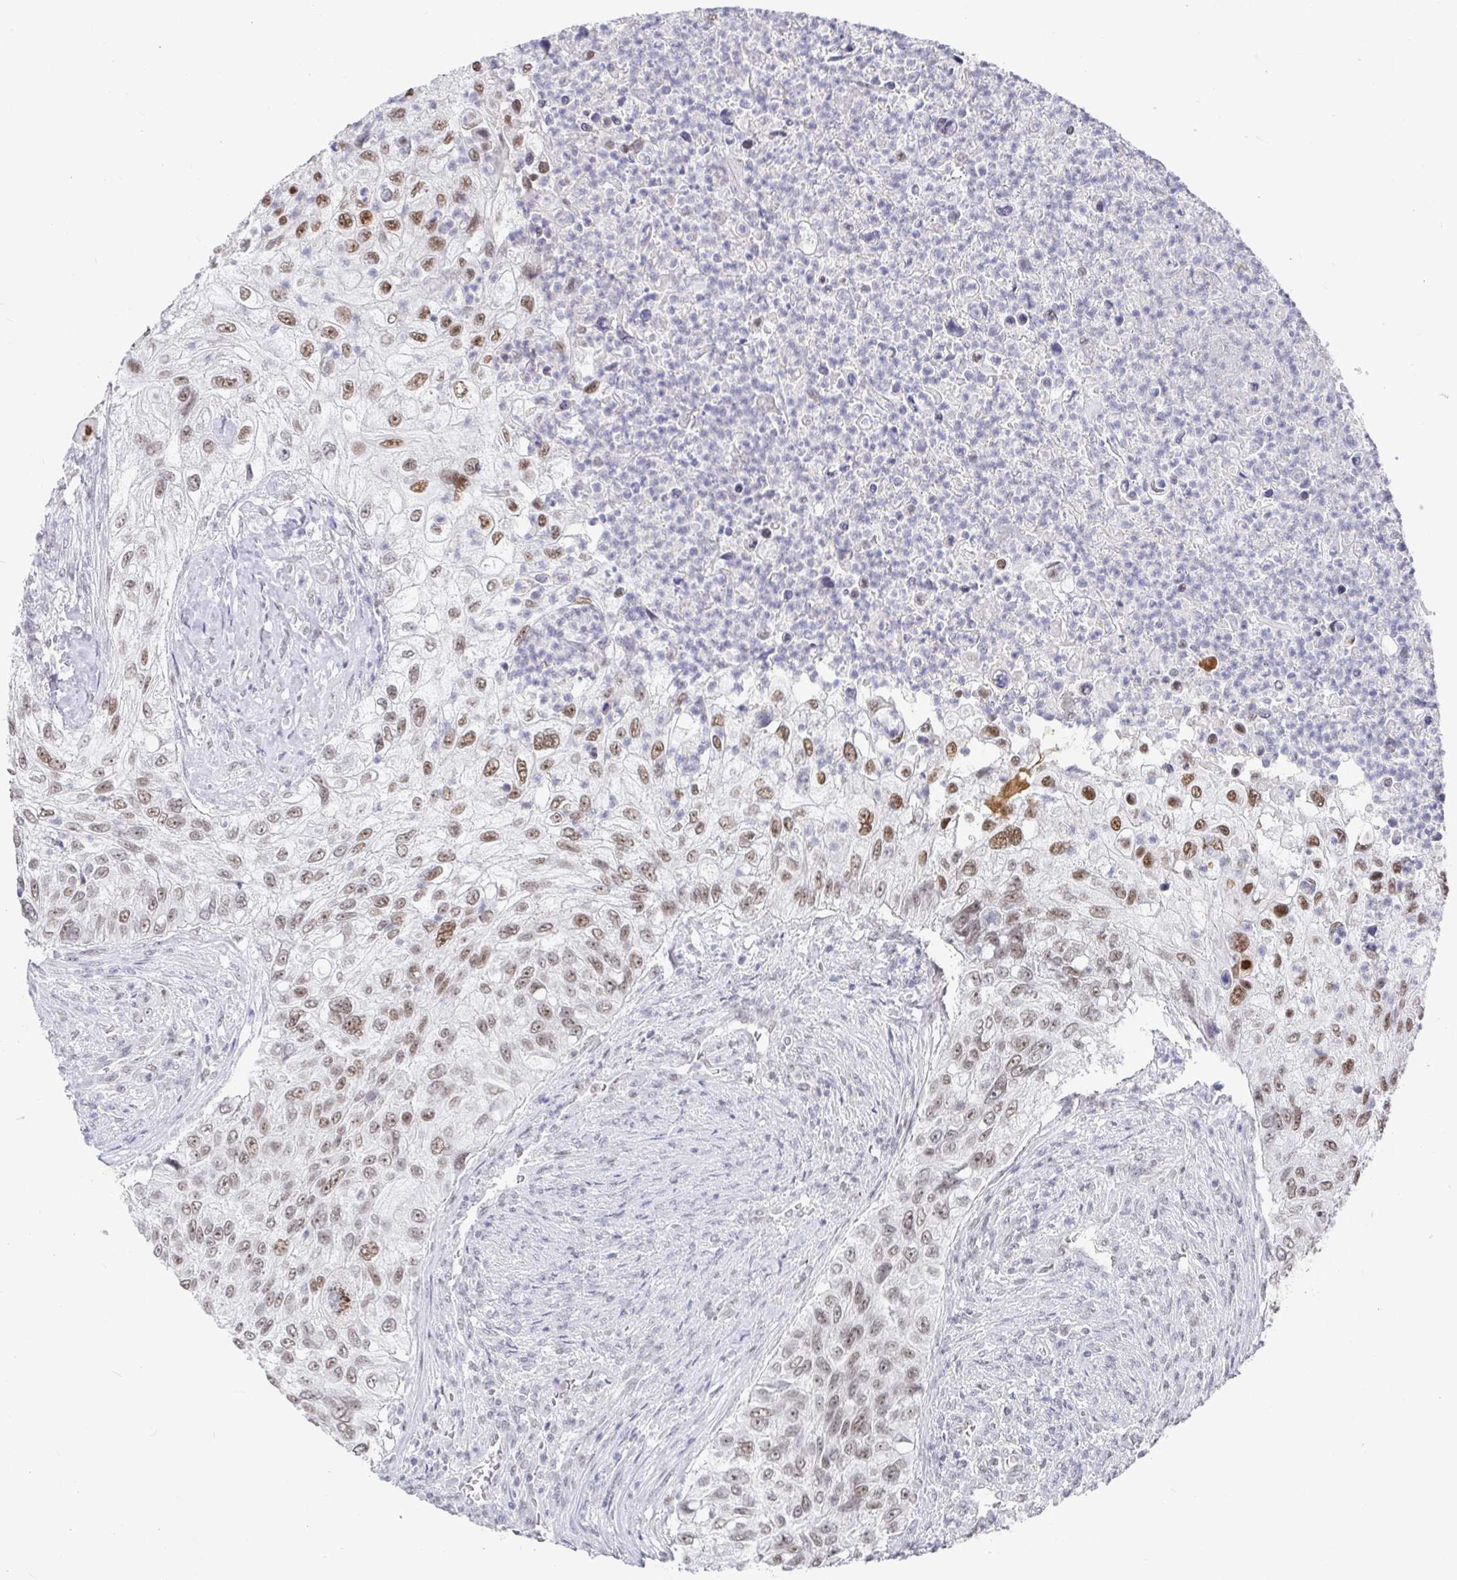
{"staining": {"intensity": "moderate", "quantity": ">75%", "location": "nuclear"}, "tissue": "urothelial cancer", "cell_type": "Tumor cells", "image_type": "cancer", "snomed": [{"axis": "morphology", "description": "Urothelial carcinoma, High grade"}, {"axis": "topography", "description": "Urinary bladder"}], "caption": "This is a photomicrograph of immunohistochemistry (IHC) staining of urothelial cancer, which shows moderate expression in the nuclear of tumor cells.", "gene": "RCOR1", "patient": {"sex": "female", "age": 60}}